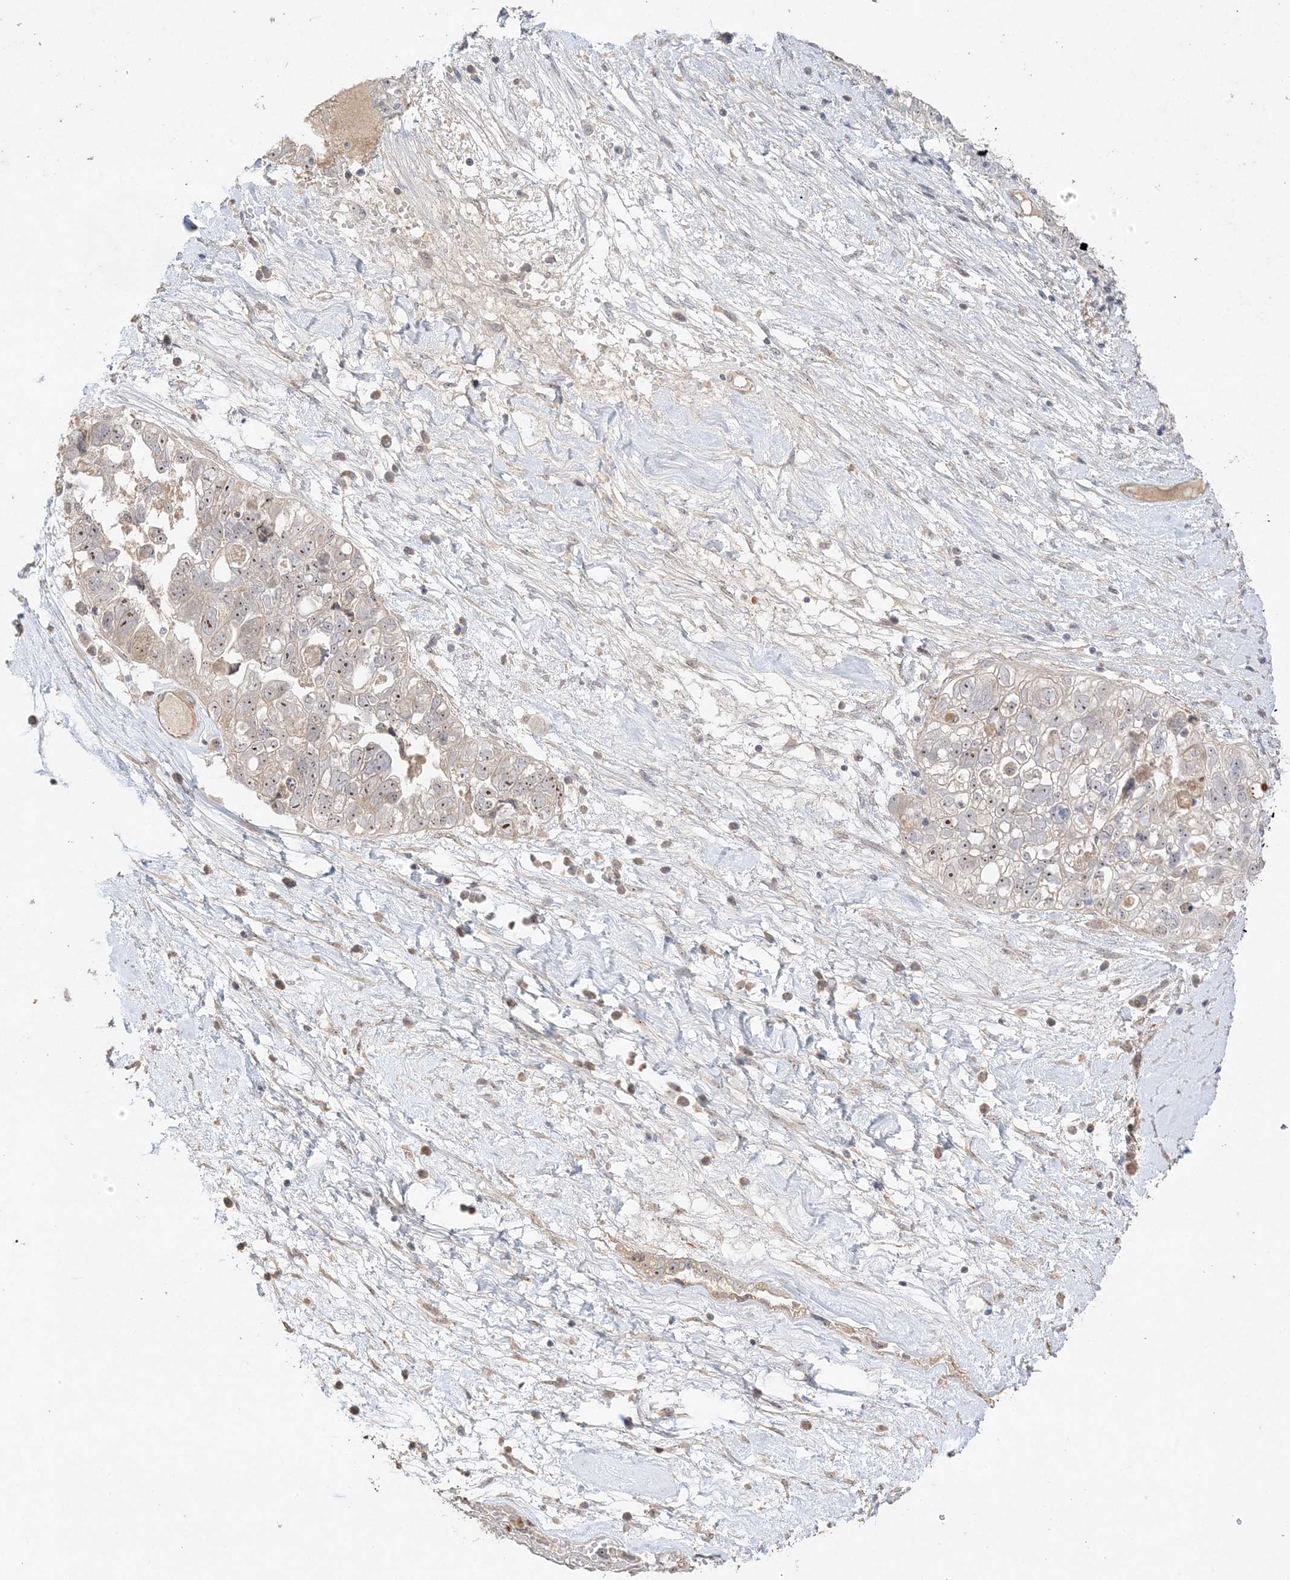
{"staining": {"intensity": "weak", "quantity": ">75%", "location": "nuclear"}, "tissue": "ovarian cancer", "cell_type": "Tumor cells", "image_type": "cancer", "snomed": [{"axis": "morphology", "description": "Carcinoma, NOS"}, {"axis": "morphology", "description": "Cystadenocarcinoma, serous, NOS"}, {"axis": "topography", "description": "Ovary"}], "caption": "Carcinoma (ovarian) stained with a brown dye displays weak nuclear positive staining in approximately >75% of tumor cells.", "gene": "DDX18", "patient": {"sex": "female", "age": 69}}